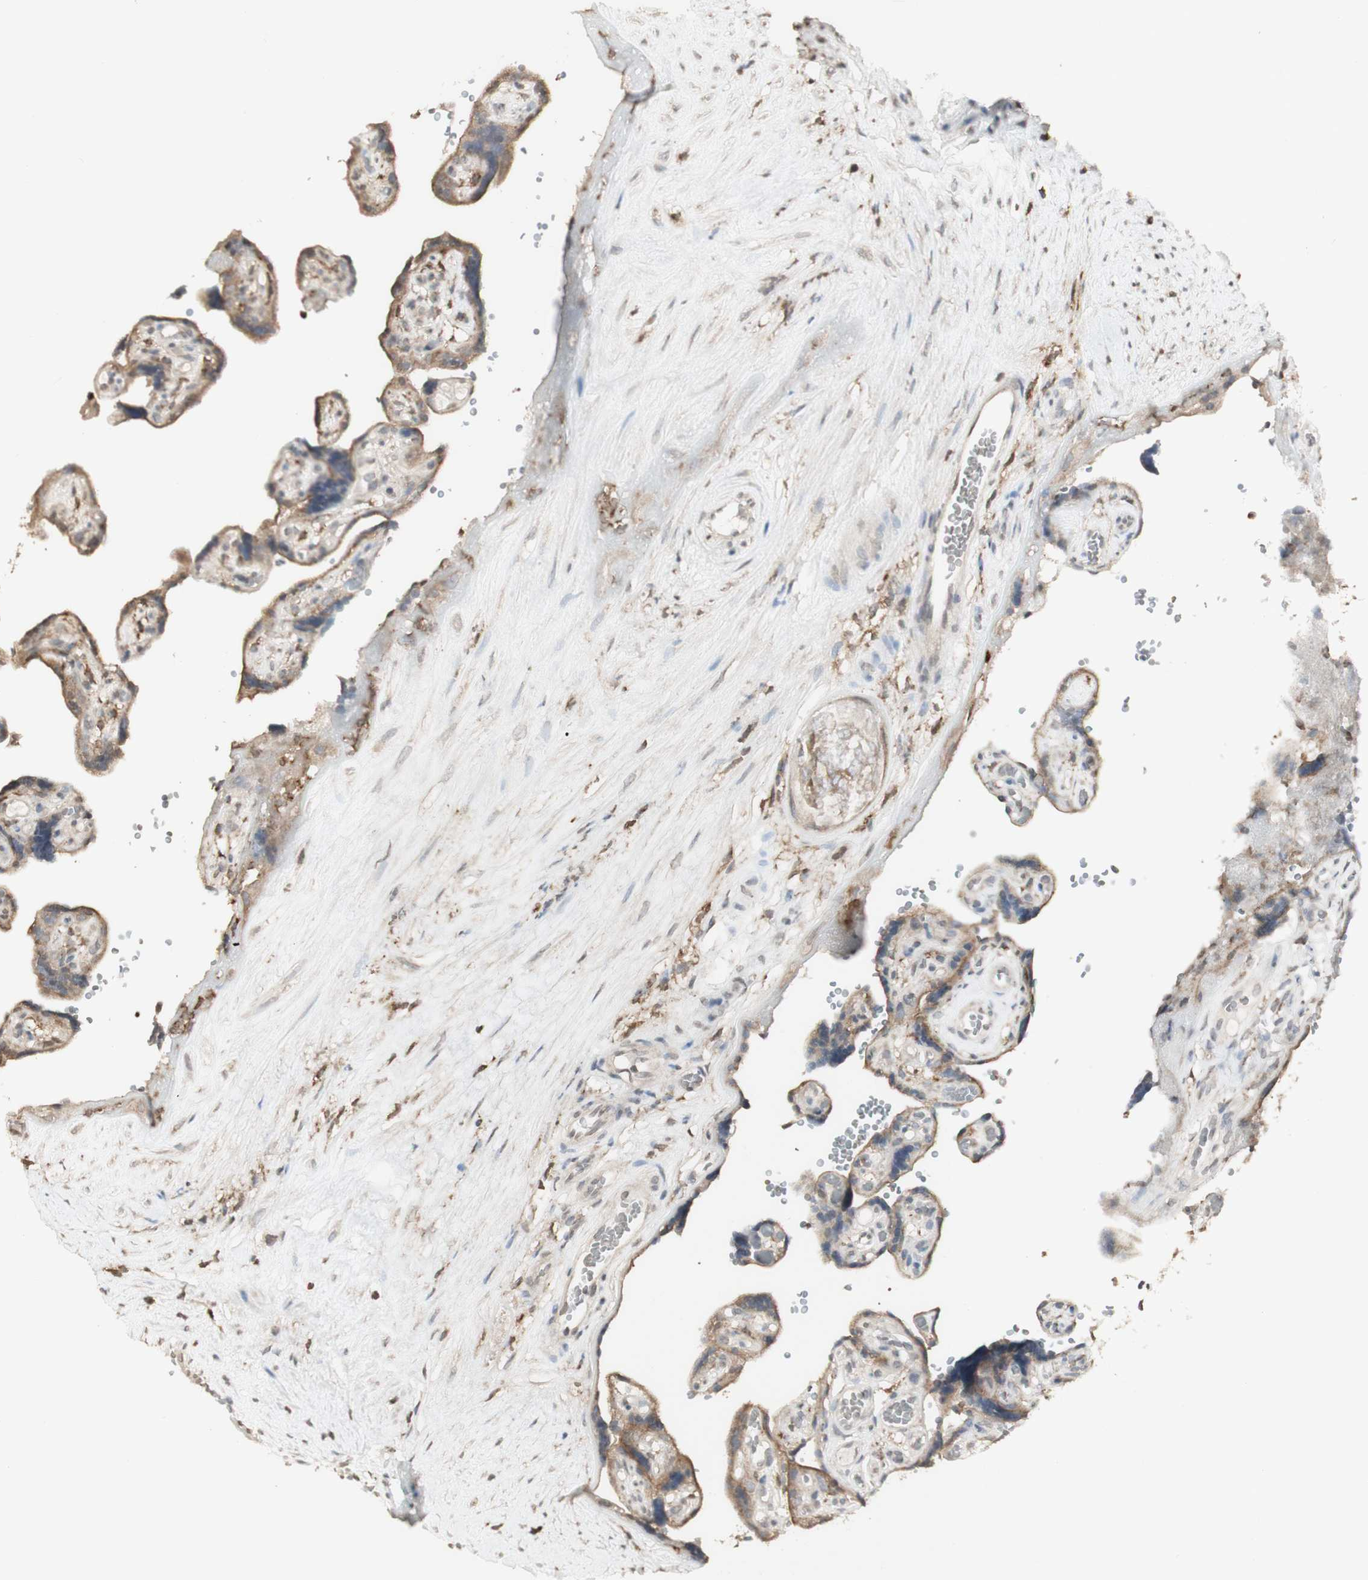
{"staining": {"intensity": "weak", "quantity": "25%-75%", "location": "cytoplasmic/membranous"}, "tissue": "placenta", "cell_type": "Decidual cells", "image_type": "normal", "snomed": [{"axis": "morphology", "description": "Normal tissue, NOS"}, {"axis": "topography", "description": "Placenta"}], "caption": "Weak cytoplasmic/membranous protein staining is seen in about 25%-75% of decidual cells in placenta. (DAB = brown stain, brightfield microscopy at high magnification).", "gene": "ATP6V1E1", "patient": {"sex": "female", "age": 30}}